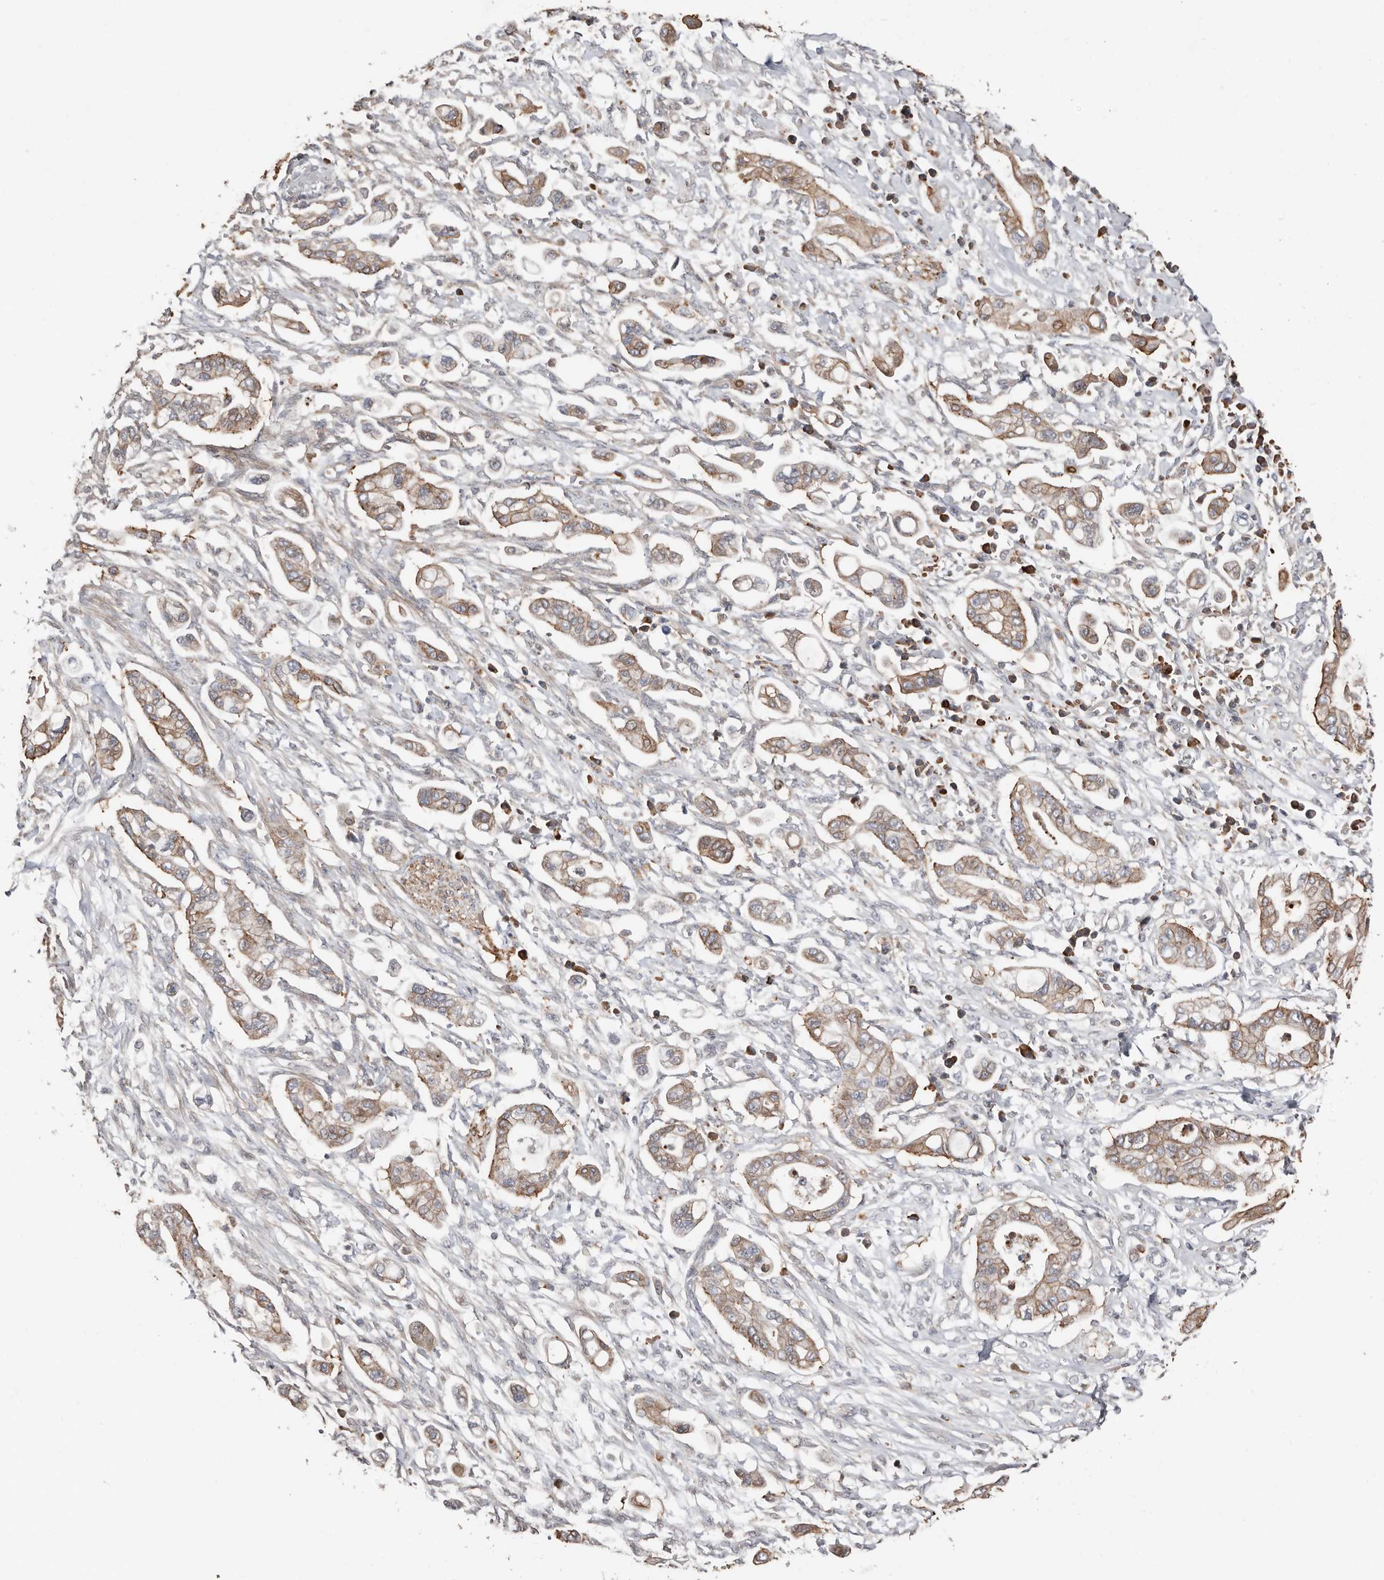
{"staining": {"intensity": "moderate", "quantity": ">75%", "location": "cytoplasmic/membranous"}, "tissue": "pancreatic cancer", "cell_type": "Tumor cells", "image_type": "cancer", "snomed": [{"axis": "morphology", "description": "Adenocarcinoma, NOS"}, {"axis": "topography", "description": "Pancreas"}], "caption": "Protein staining displays moderate cytoplasmic/membranous expression in about >75% of tumor cells in pancreatic adenocarcinoma.", "gene": "SMYD4", "patient": {"sex": "male", "age": 68}}